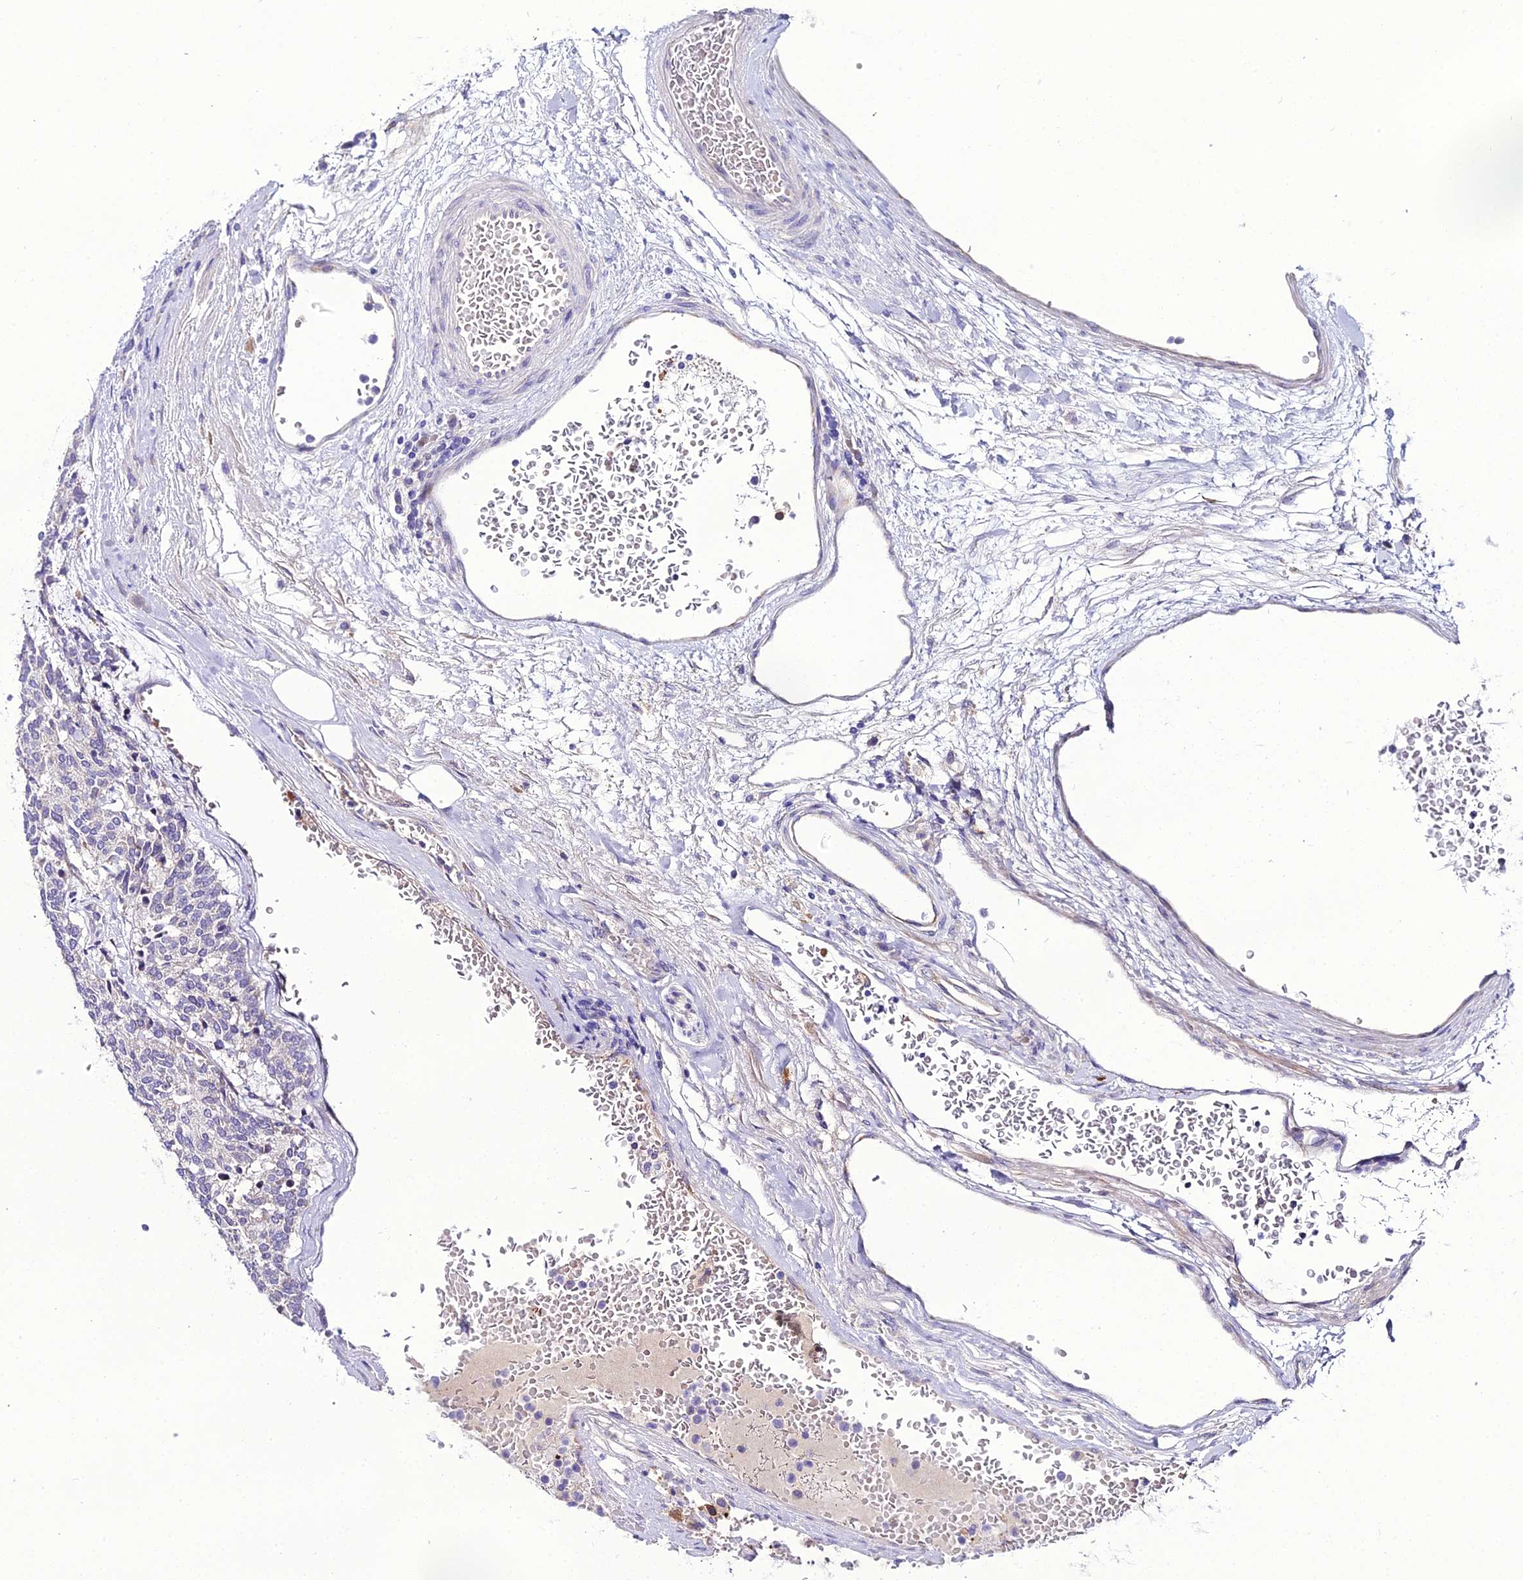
{"staining": {"intensity": "negative", "quantity": "none", "location": "none"}, "tissue": "carcinoid", "cell_type": "Tumor cells", "image_type": "cancer", "snomed": [{"axis": "morphology", "description": "Carcinoid, malignant, NOS"}, {"axis": "topography", "description": "Pancreas"}], "caption": "A high-resolution photomicrograph shows immunohistochemistry (IHC) staining of carcinoid (malignant), which demonstrates no significant positivity in tumor cells. The staining was performed using DAB (3,3'-diaminobenzidine) to visualize the protein expression in brown, while the nuclei were stained in blue with hematoxylin (Magnification: 20x).", "gene": "MB21D2", "patient": {"sex": "female", "age": 54}}